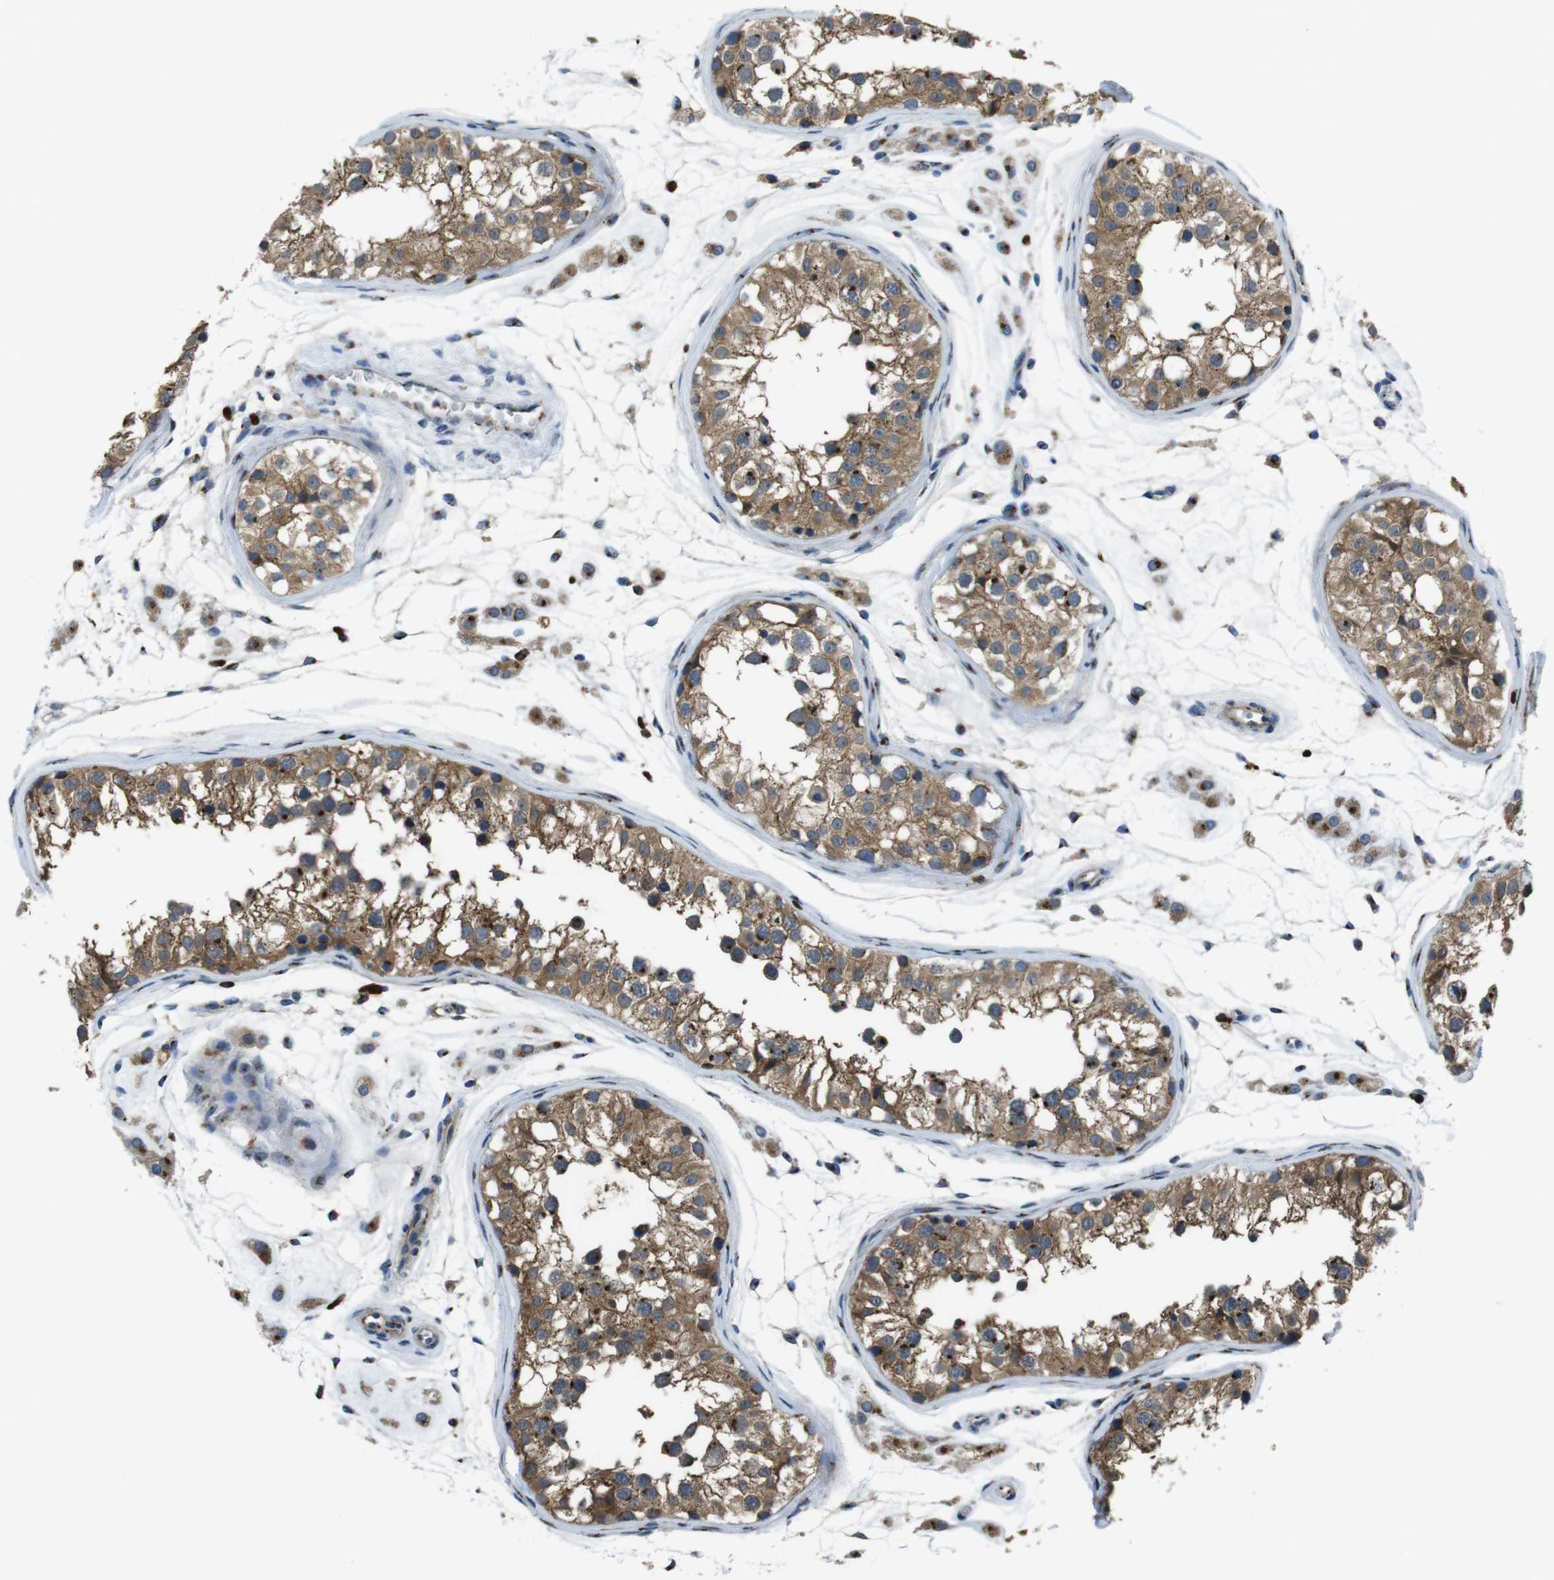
{"staining": {"intensity": "moderate", "quantity": ">75%", "location": "cytoplasmic/membranous"}, "tissue": "testis", "cell_type": "Cells in seminiferous ducts", "image_type": "normal", "snomed": [{"axis": "morphology", "description": "Normal tissue, NOS"}, {"axis": "morphology", "description": "Adenocarcinoma, metastatic, NOS"}, {"axis": "topography", "description": "Testis"}], "caption": "A medium amount of moderate cytoplasmic/membranous expression is present in about >75% of cells in seminiferous ducts in unremarkable testis.", "gene": "RAB6A", "patient": {"sex": "male", "age": 26}}